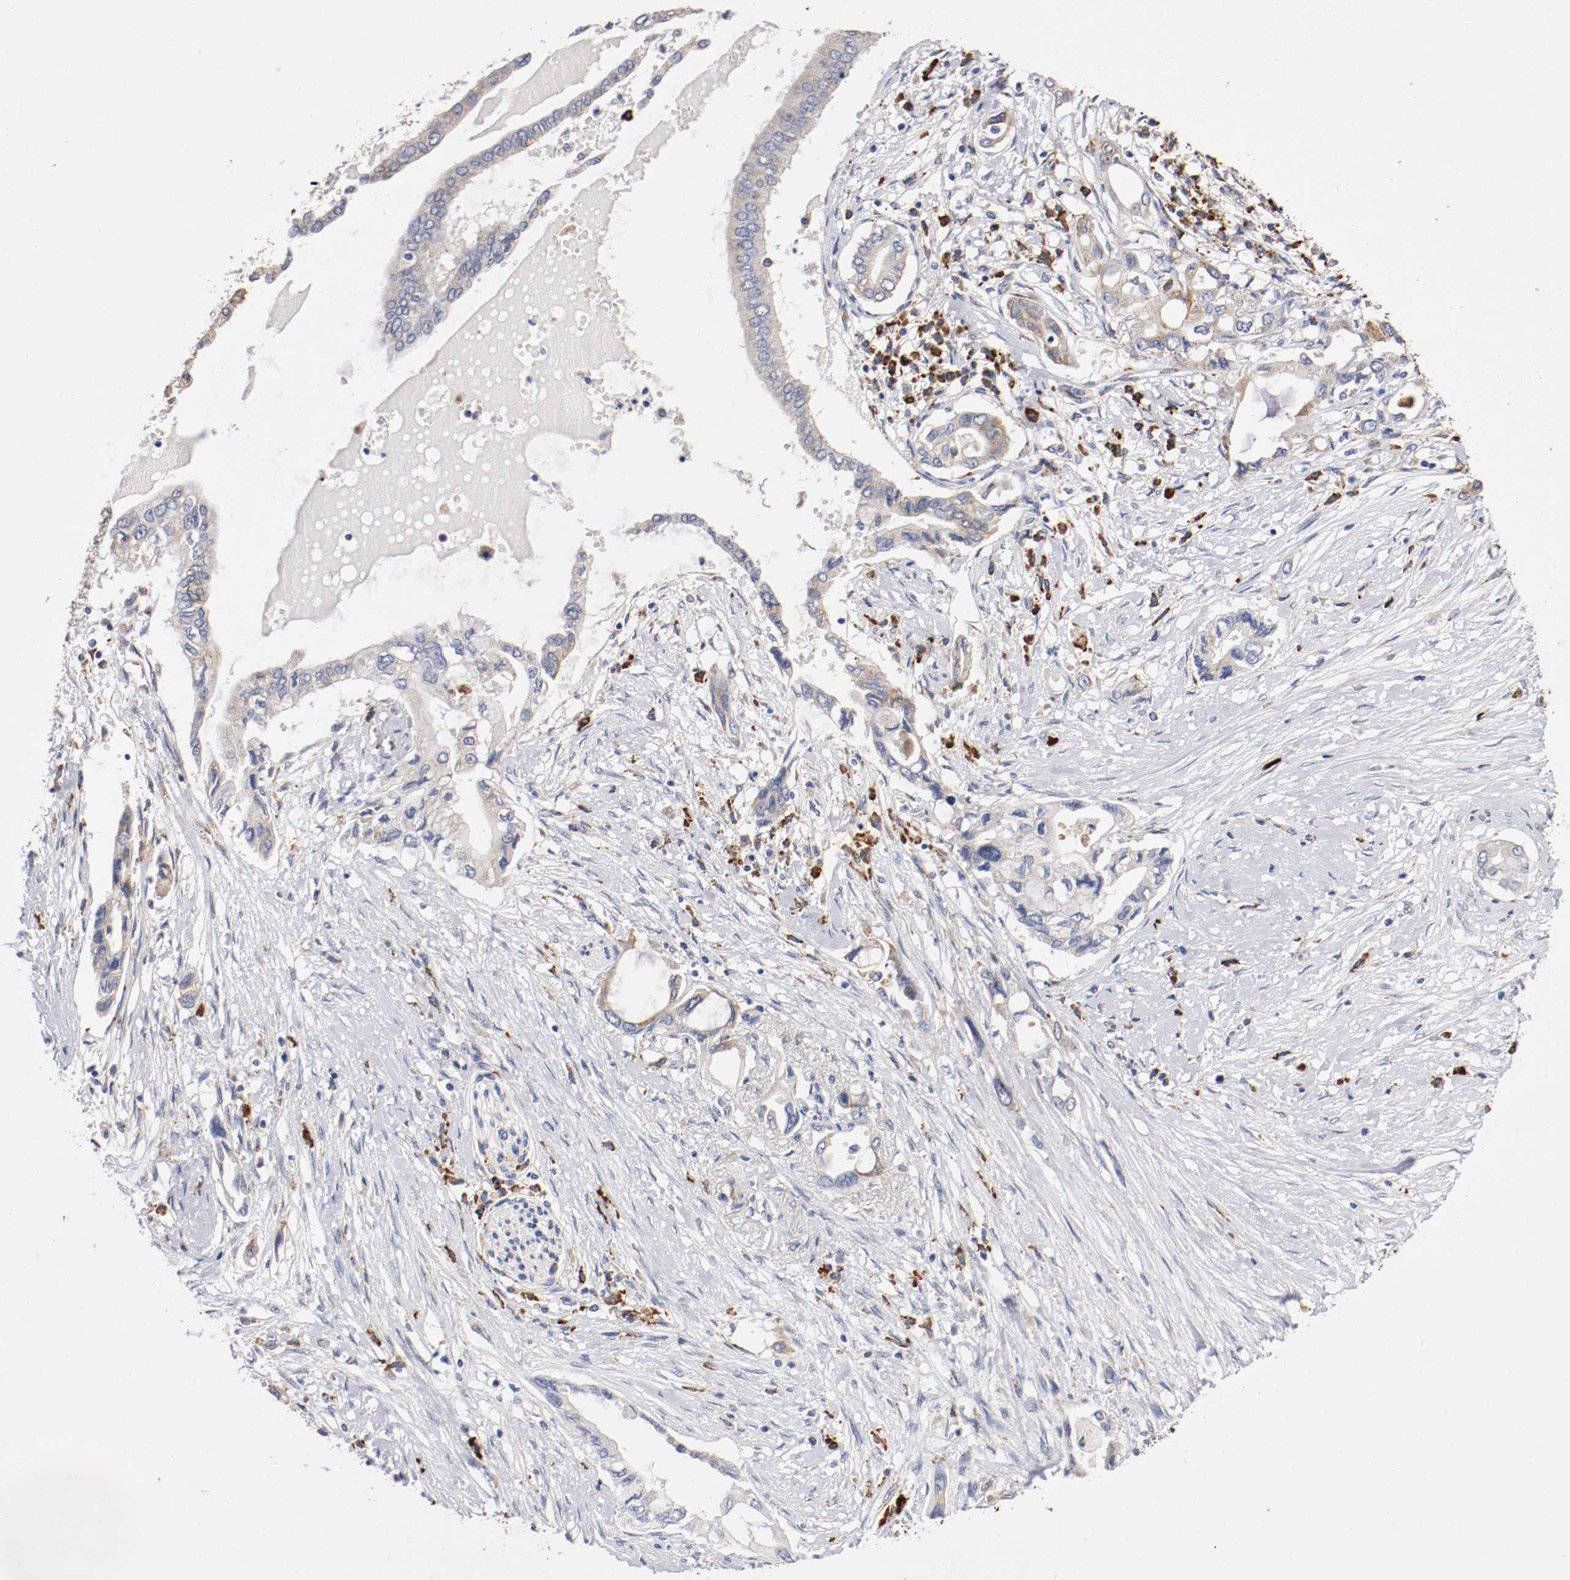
{"staining": {"intensity": "moderate", "quantity": ">75%", "location": "cytoplasmic/membranous"}, "tissue": "pancreatic cancer", "cell_type": "Tumor cells", "image_type": "cancer", "snomed": [{"axis": "morphology", "description": "Adenocarcinoma, NOS"}, {"axis": "topography", "description": "Pancreas"}], "caption": "Pancreatic cancer was stained to show a protein in brown. There is medium levels of moderate cytoplasmic/membranous positivity in approximately >75% of tumor cells.", "gene": "TRAF2", "patient": {"sex": "female", "age": 57}}